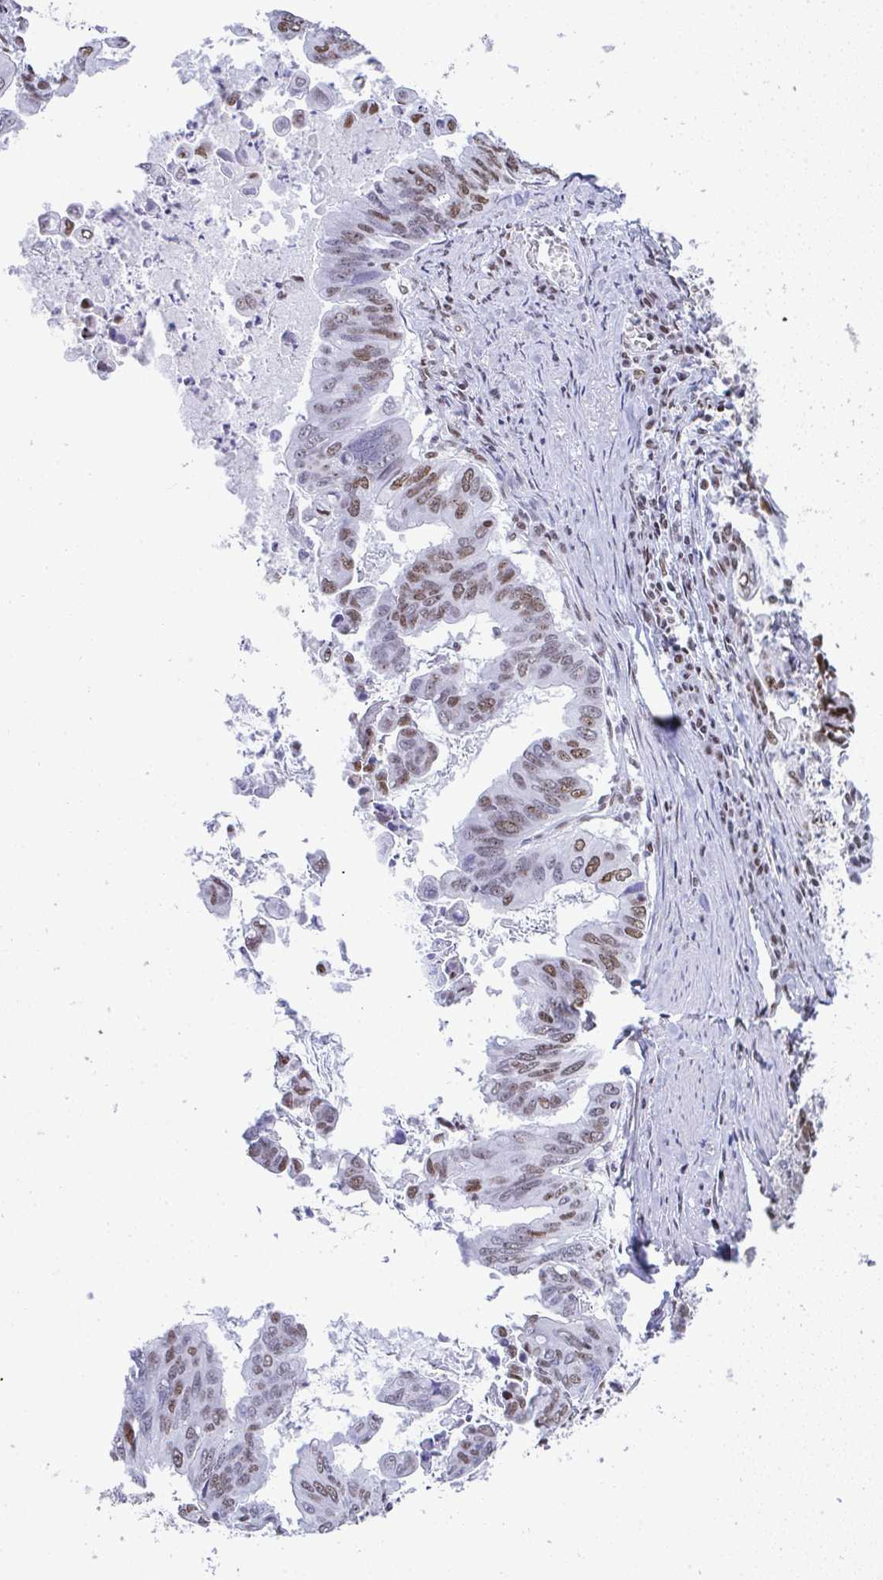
{"staining": {"intensity": "moderate", "quantity": "<25%", "location": "nuclear"}, "tissue": "stomach cancer", "cell_type": "Tumor cells", "image_type": "cancer", "snomed": [{"axis": "morphology", "description": "Adenocarcinoma, NOS"}, {"axis": "topography", "description": "Stomach, upper"}], "caption": "Adenocarcinoma (stomach) stained with DAB (3,3'-diaminobenzidine) IHC displays low levels of moderate nuclear staining in approximately <25% of tumor cells.", "gene": "DDX52", "patient": {"sex": "male", "age": 80}}